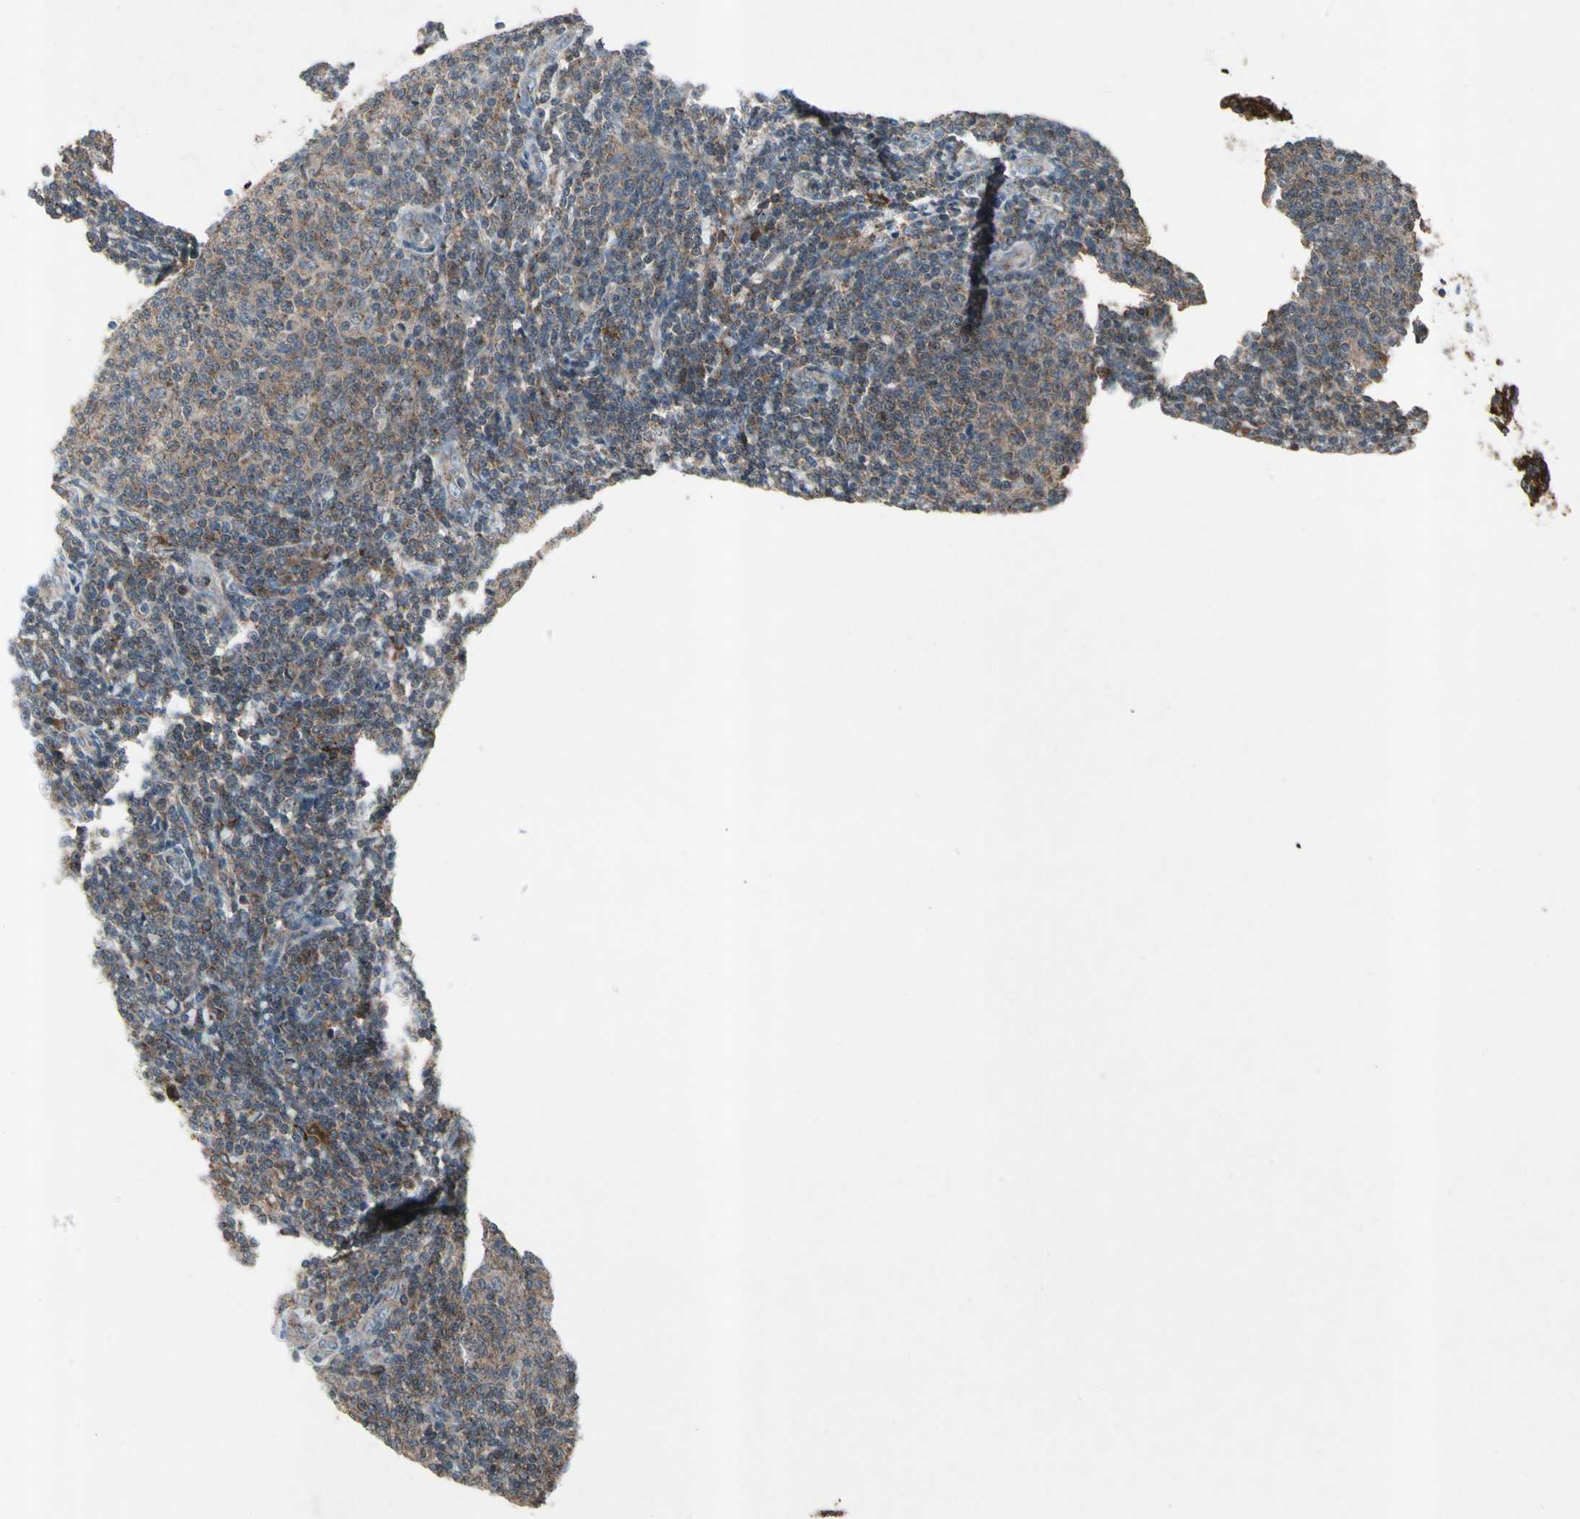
{"staining": {"intensity": "moderate", "quantity": ">75%", "location": "cytoplasmic/membranous"}, "tissue": "lymphoma", "cell_type": "Tumor cells", "image_type": "cancer", "snomed": [{"axis": "morphology", "description": "Malignant lymphoma, non-Hodgkin's type, Low grade"}, {"axis": "topography", "description": "Lymph node"}], "caption": "Immunohistochemistry photomicrograph of human malignant lymphoma, non-Hodgkin's type (low-grade) stained for a protein (brown), which exhibits medium levels of moderate cytoplasmic/membranous staining in approximately >75% of tumor cells.", "gene": "NMI", "patient": {"sex": "male", "age": 66}}